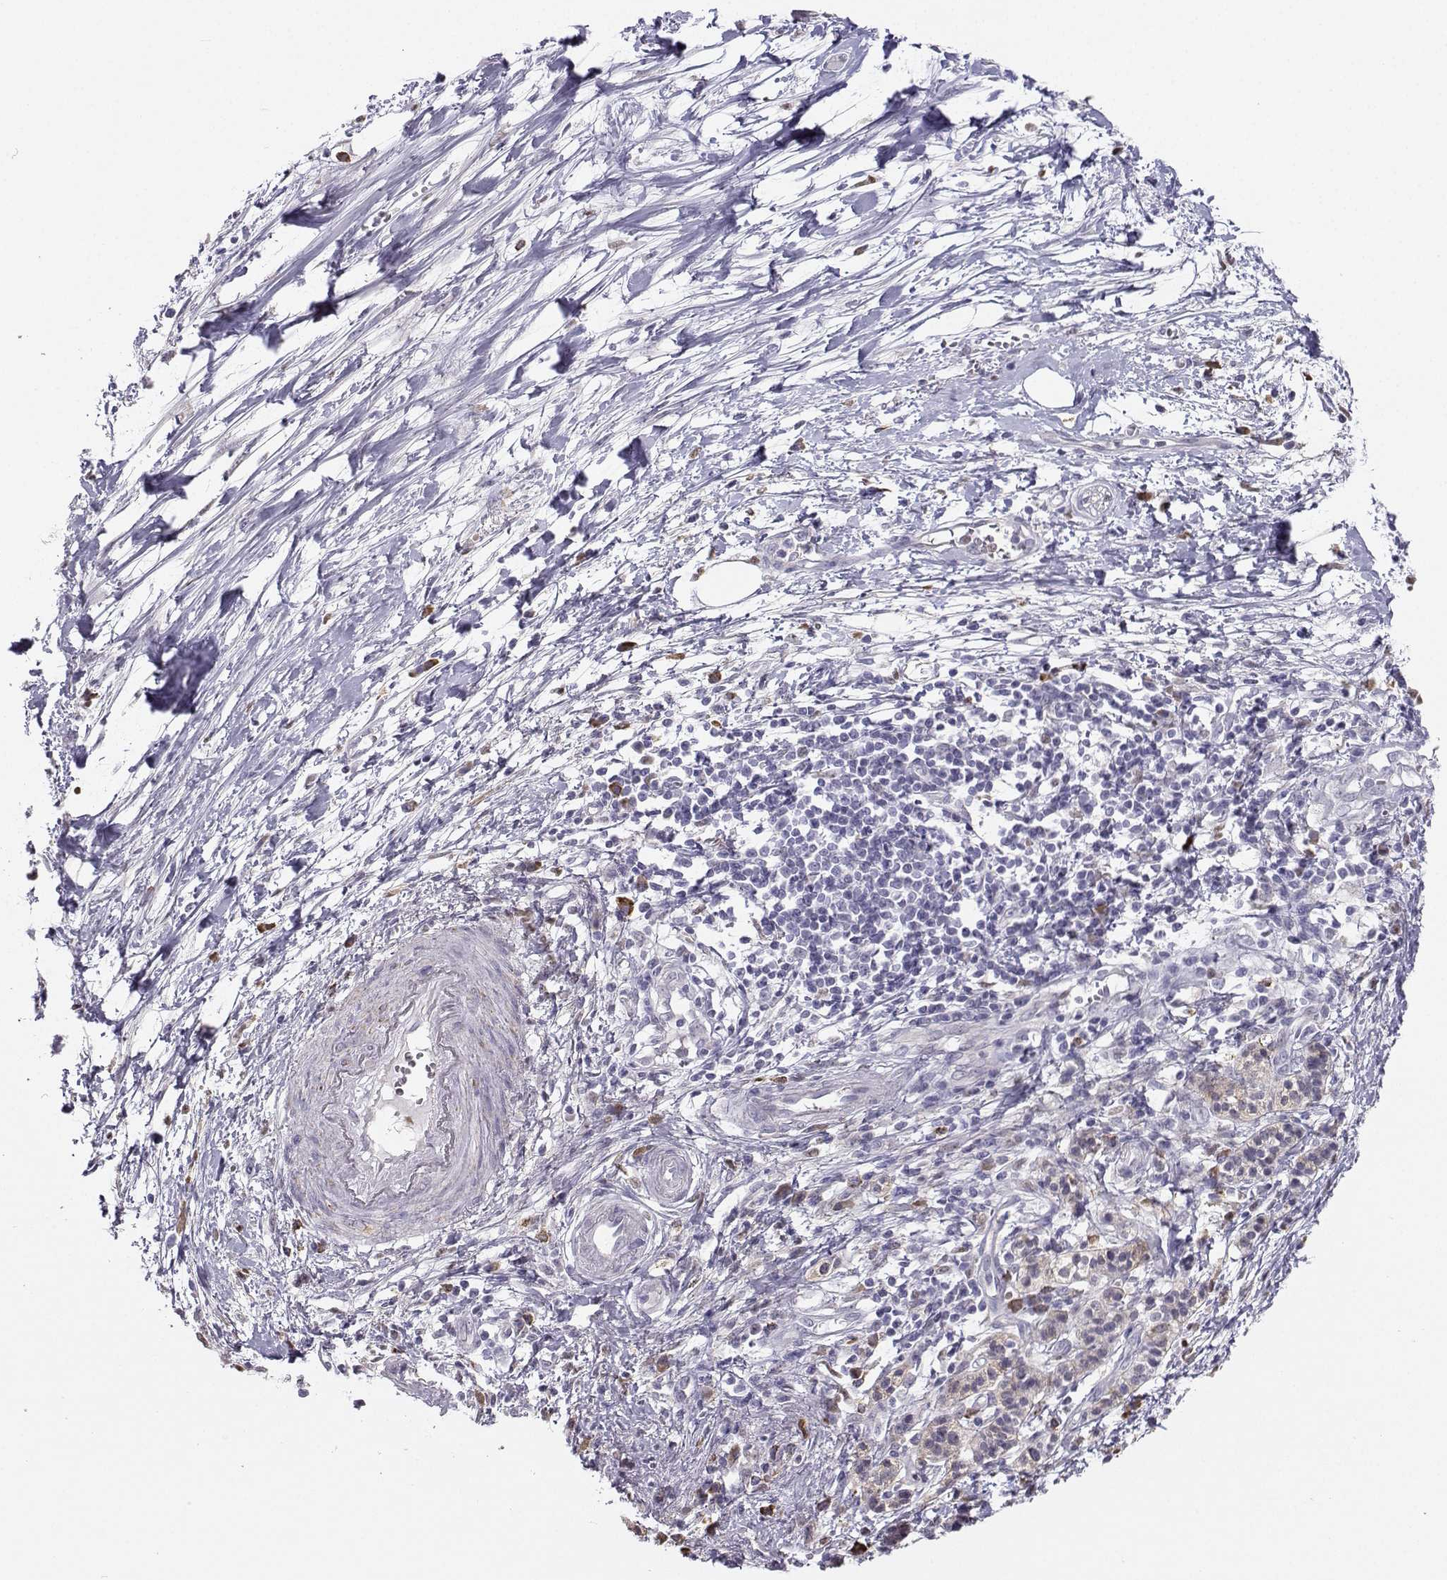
{"staining": {"intensity": "negative", "quantity": "none", "location": "none"}, "tissue": "pancreatic cancer", "cell_type": "Tumor cells", "image_type": "cancer", "snomed": [{"axis": "morphology", "description": "Normal tissue, NOS"}, {"axis": "morphology", "description": "Adenocarcinoma, NOS"}, {"axis": "topography", "description": "Lymph node"}, {"axis": "topography", "description": "Pancreas"}], "caption": "Tumor cells show no significant positivity in pancreatic cancer.", "gene": "DCLK3", "patient": {"sex": "female", "age": 58}}